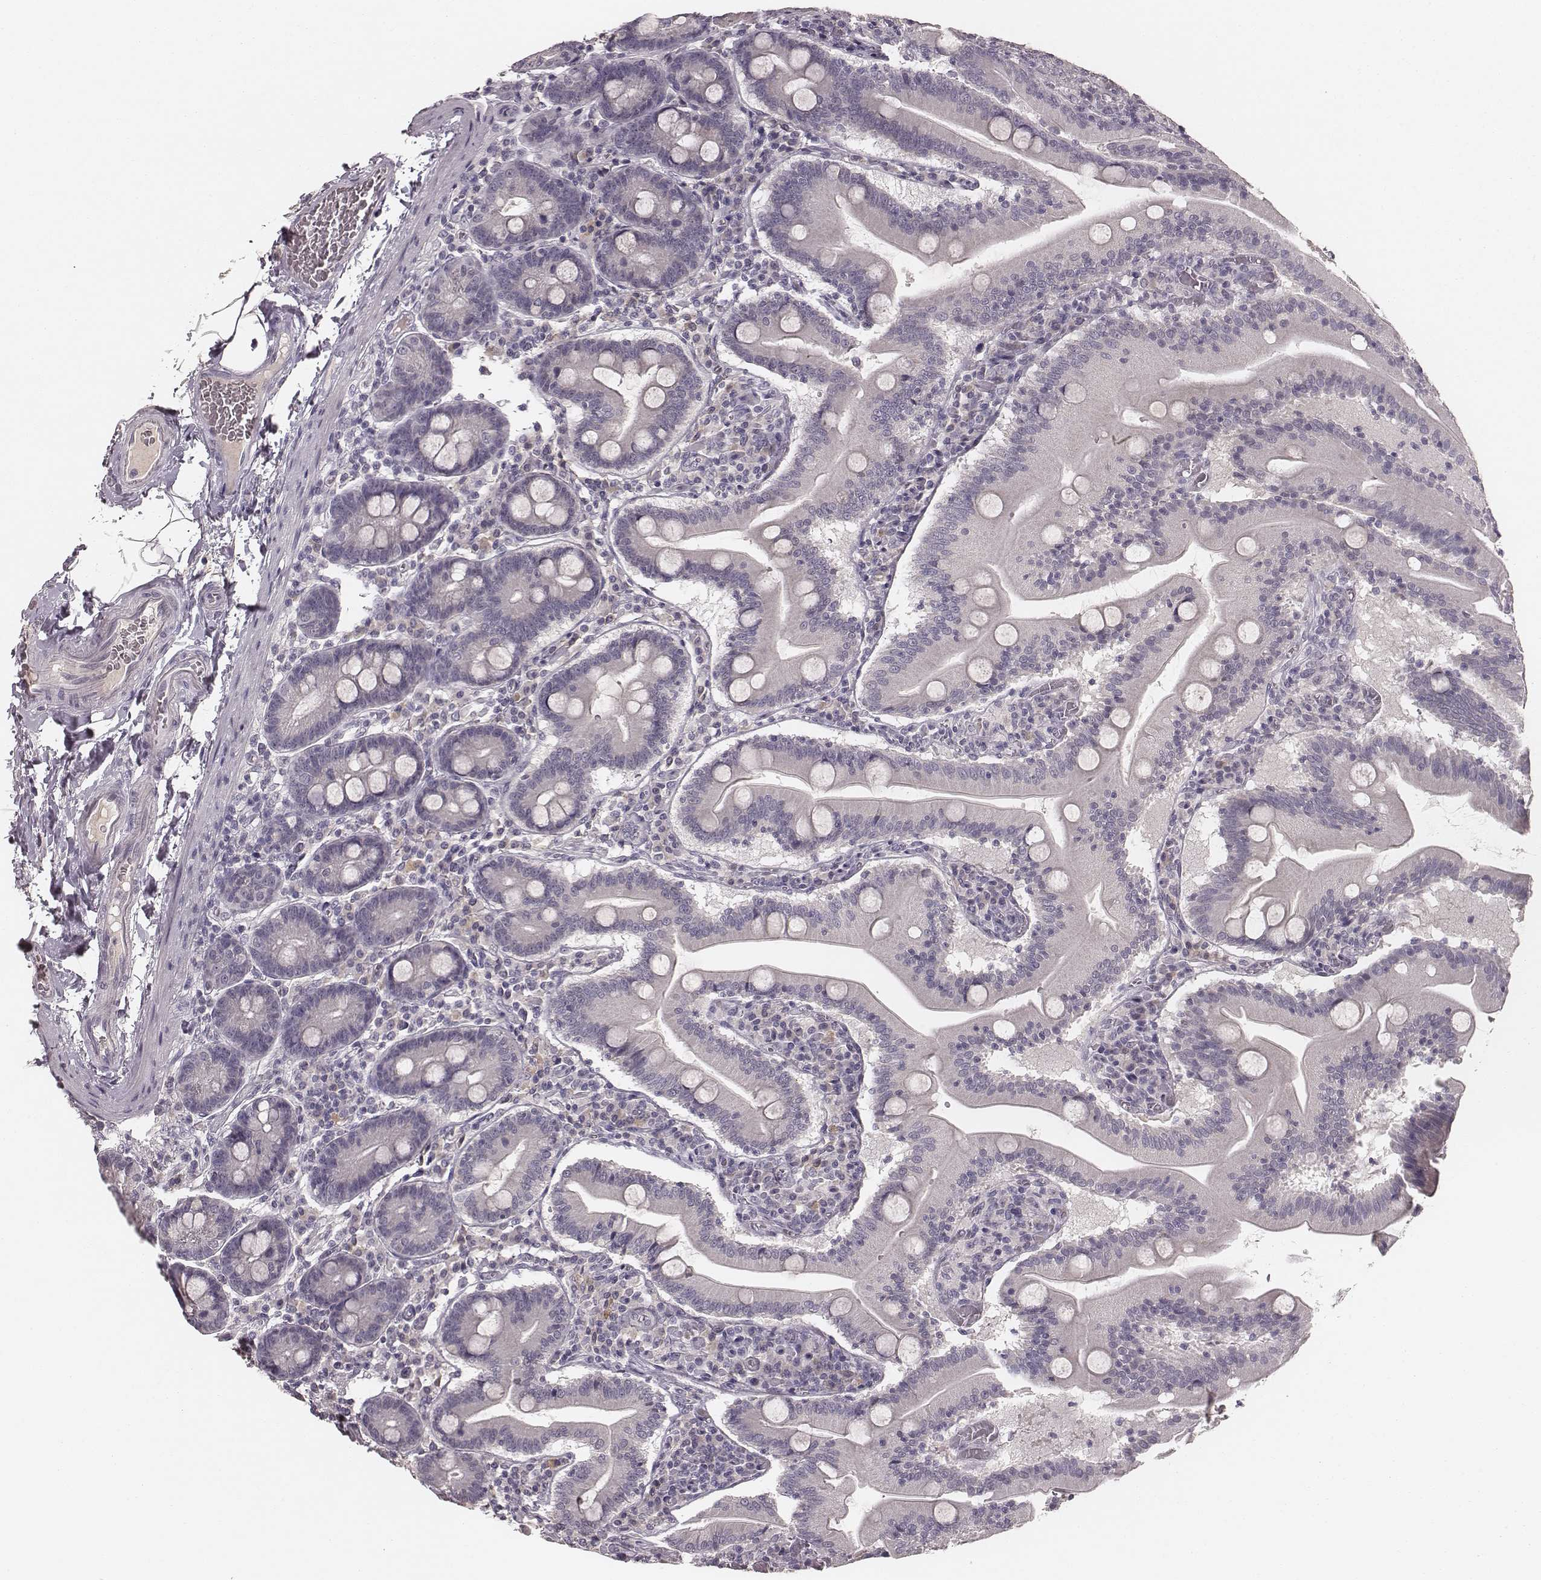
{"staining": {"intensity": "negative", "quantity": "none", "location": "none"}, "tissue": "small intestine", "cell_type": "Glandular cells", "image_type": "normal", "snomed": [{"axis": "morphology", "description": "Normal tissue, NOS"}, {"axis": "topography", "description": "Small intestine"}], "caption": "DAB immunohistochemical staining of unremarkable small intestine shows no significant expression in glandular cells. (DAB immunohistochemistry, high magnification).", "gene": "LY6K", "patient": {"sex": "male", "age": 37}}